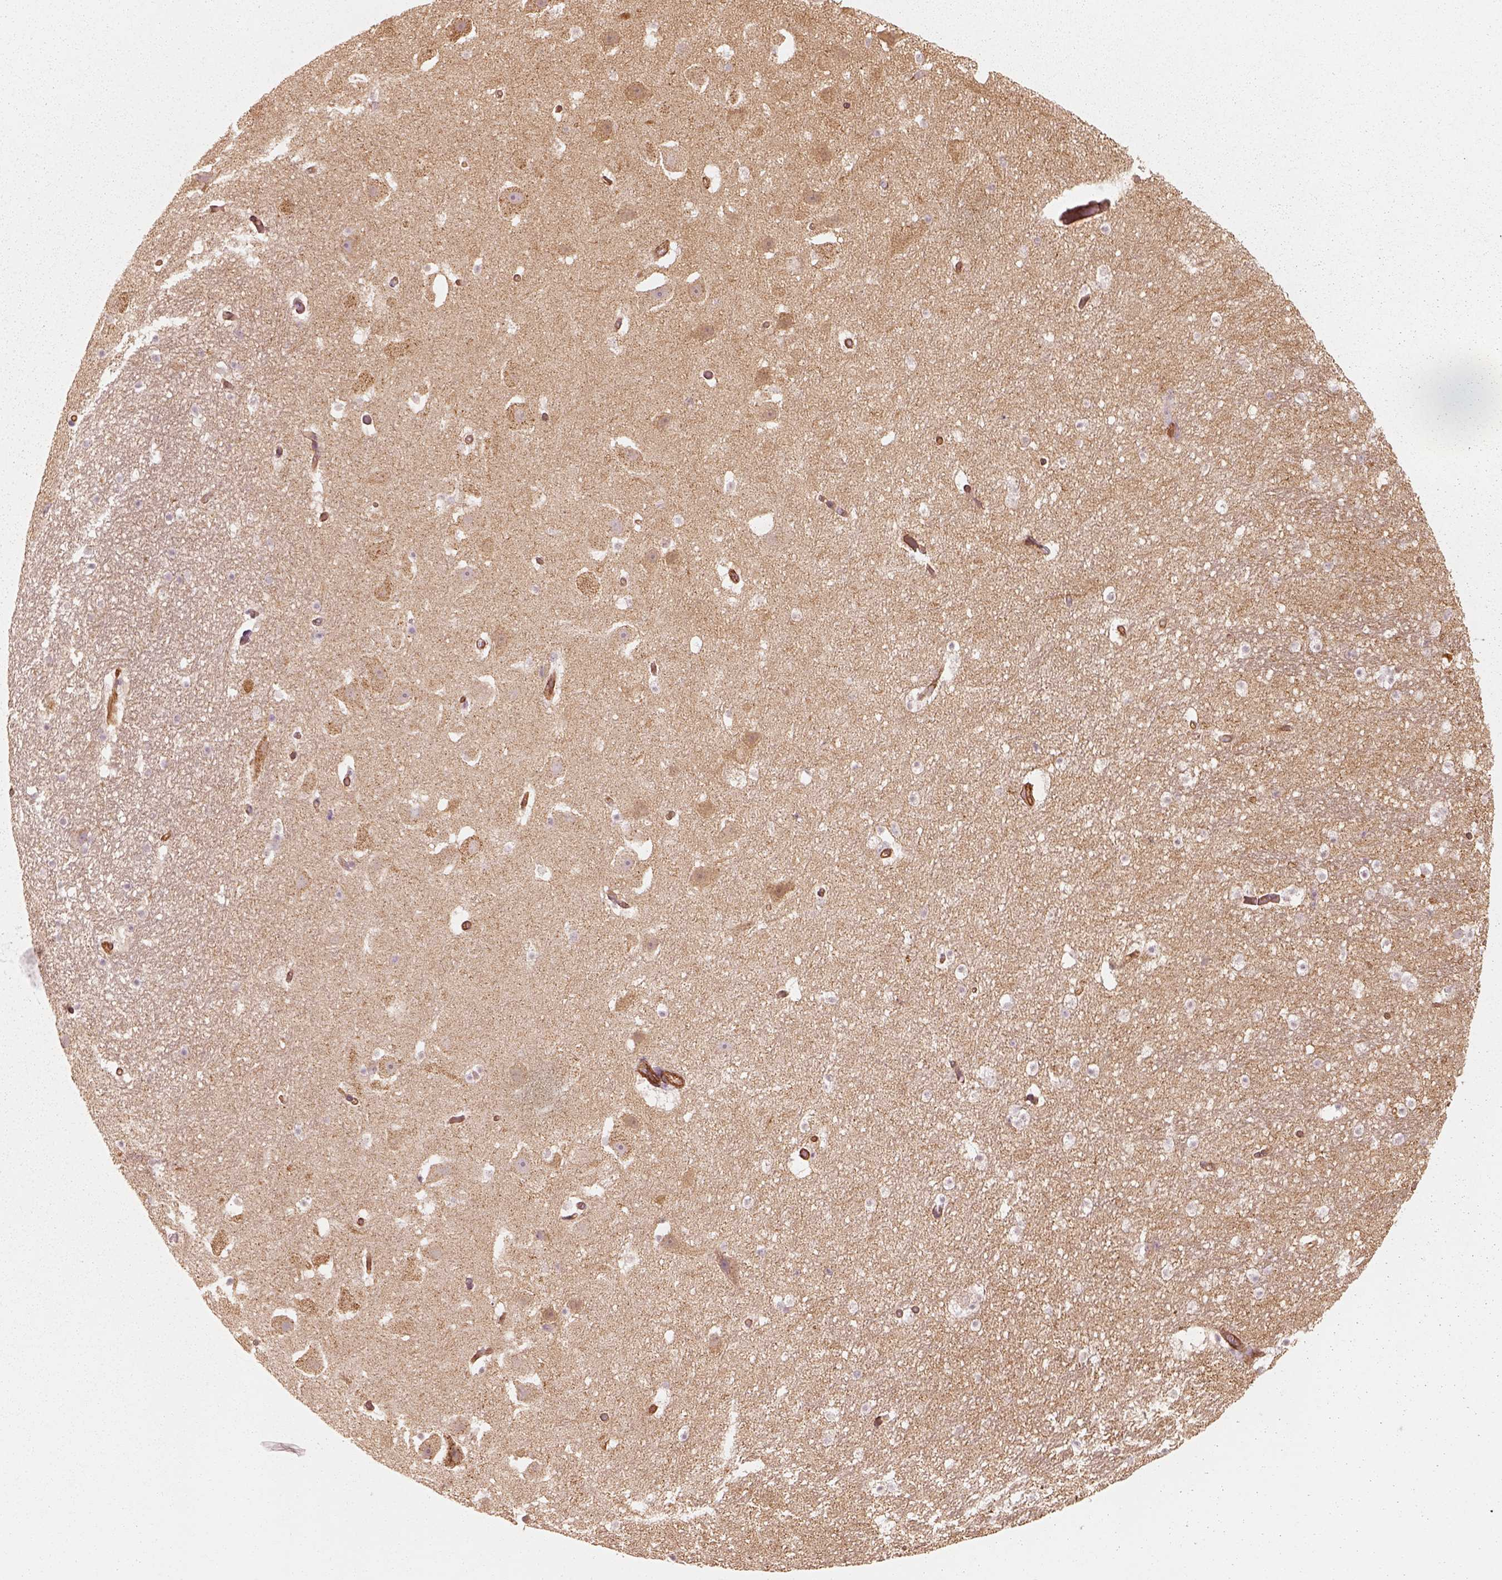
{"staining": {"intensity": "negative", "quantity": "none", "location": "none"}, "tissue": "hippocampus", "cell_type": "Glial cells", "image_type": "normal", "snomed": [{"axis": "morphology", "description": "Normal tissue, NOS"}, {"axis": "topography", "description": "Hippocampus"}], "caption": "Histopathology image shows no significant protein positivity in glial cells of unremarkable hippocampus. (DAB (3,3'-diaminobenzidine) immunohistochemistry, high magnification).", "gene": "CRYM", "patient": {"sex": "male", "age": 26}}